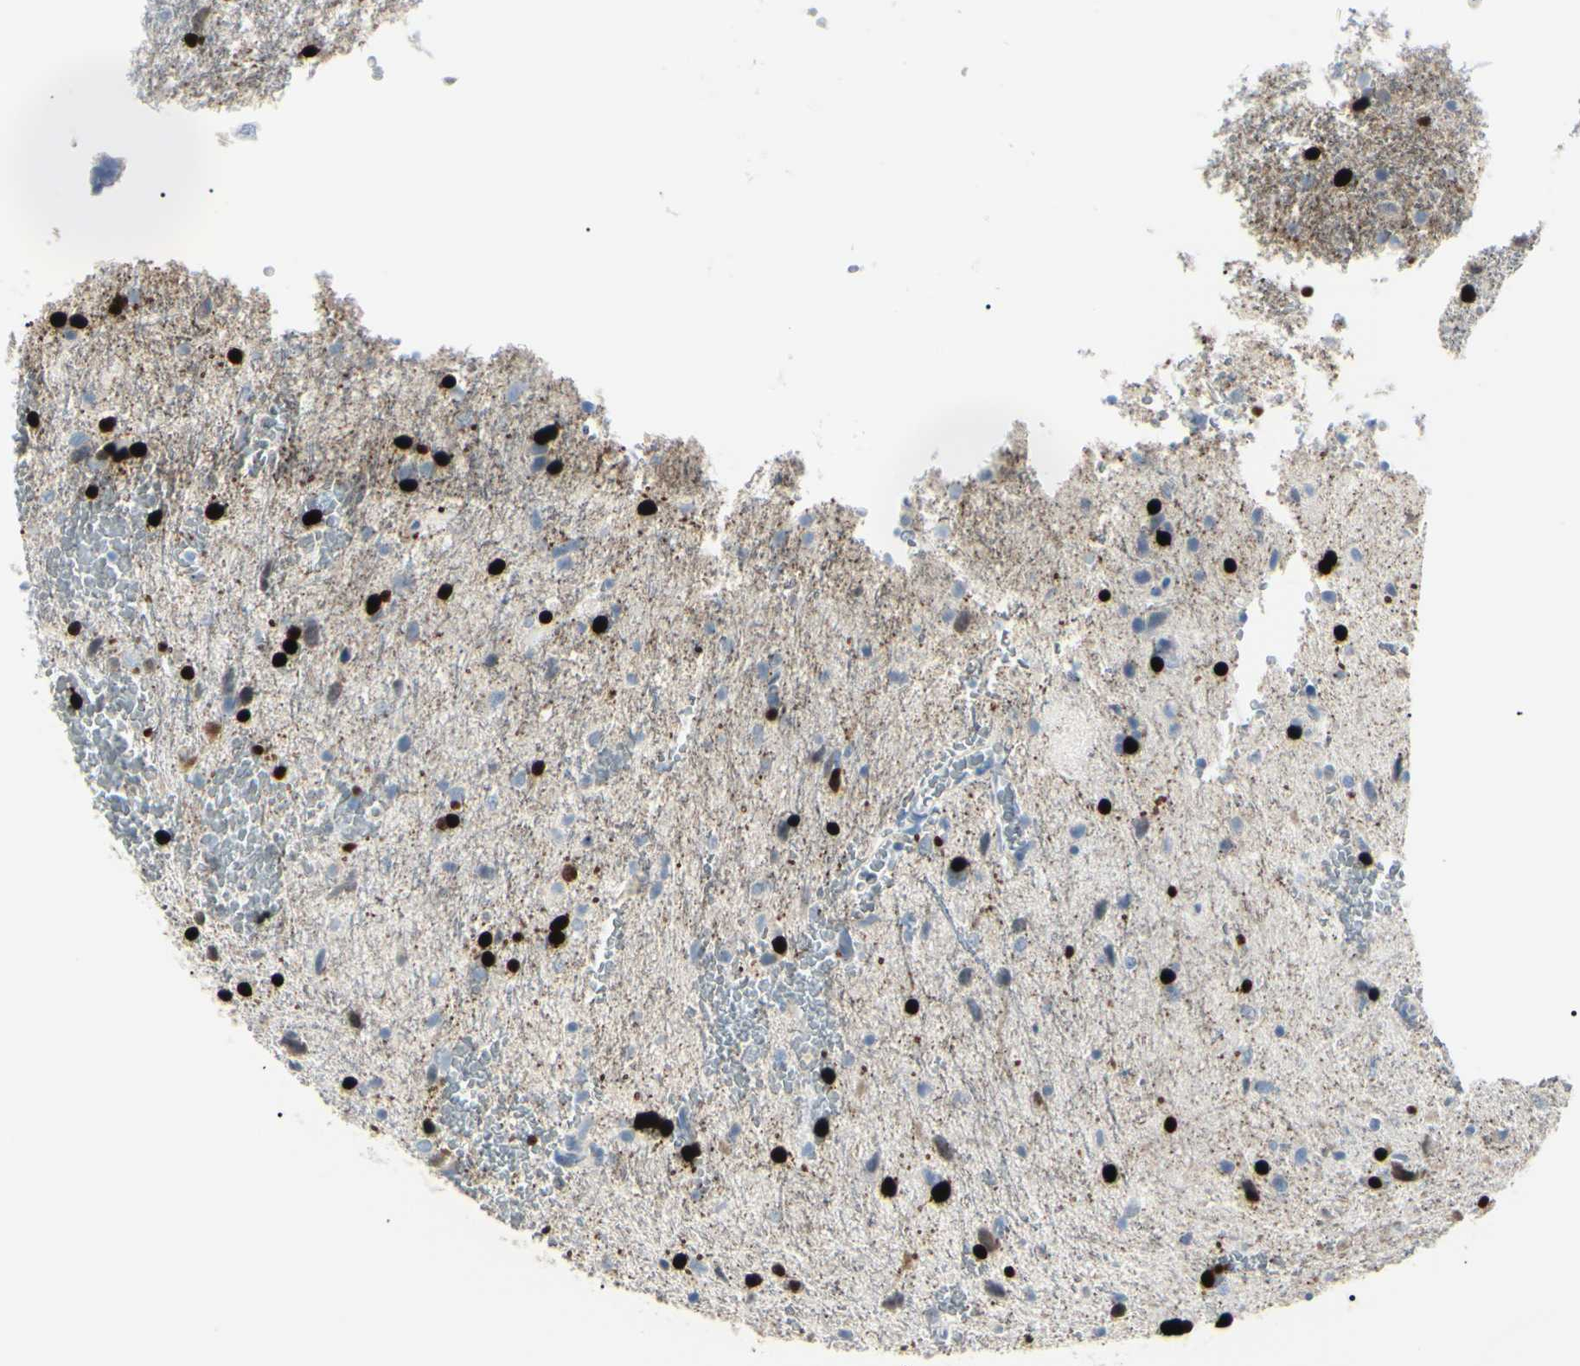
{"staining": {"intensity": "strong", "quantity": "25%-75%", "location": "cytoplasmic/membranous"}, "tissue": "glioma", "cell_type": "Tumor cells", "image_type": "cancer", "snomed": [{"axis": "morphology", "description": "Glioma, malignant, Low grade"}, {"axis": "topography", "description": "Brain"}], "caption": "A high-resolution photomicrograph shows IHC staining of malignant glioma (low-grade), which demonstrates strong cytoplasmic/membranous expression in approximately 25%-75% of tumor cells.", "gene": "CA2", "patient": {"sex": "male", "age": 77}}